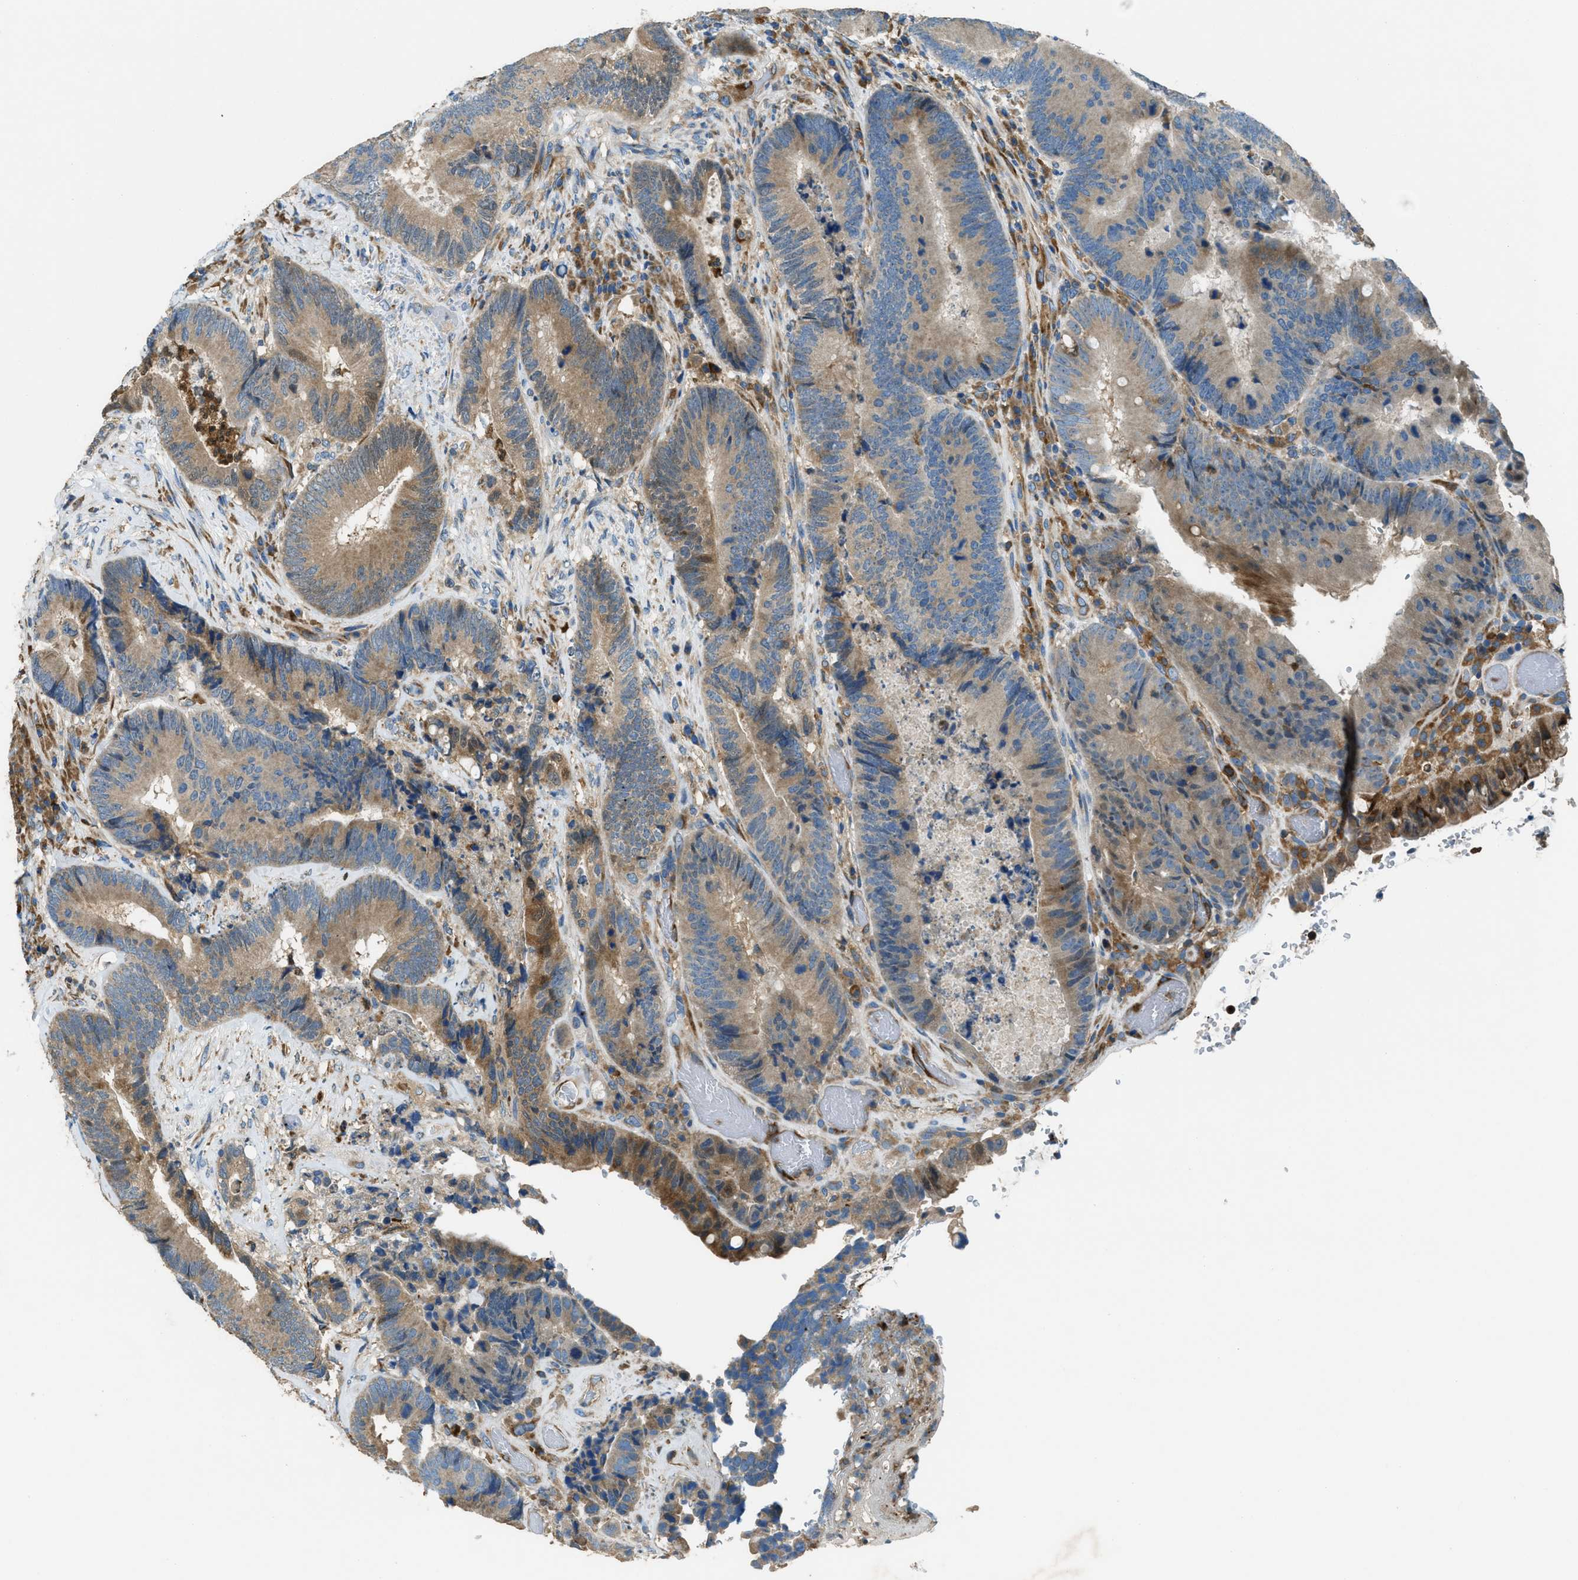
{"staining": {"intensity": "moderate", "quantity": ">75%", "location": "cytoplasmic/membranous"}, "tissue": "colorectal cancer", "cell_type": "Tumor cells", "image_type": "cancer", "snomed": [{"axis": "morphology", "description": "Adenocarcinoma, NOS"}, {"axis": "topography", "description": "Rectum"}], "caption": "Adenocarcinoma (colorectal) stained with IHC reveals moderate cytoplasmic/membranous staining in about >75% of tumor cells.", "gene": "GIMAP8", "patient": {"sex": "female", "age": 89}}